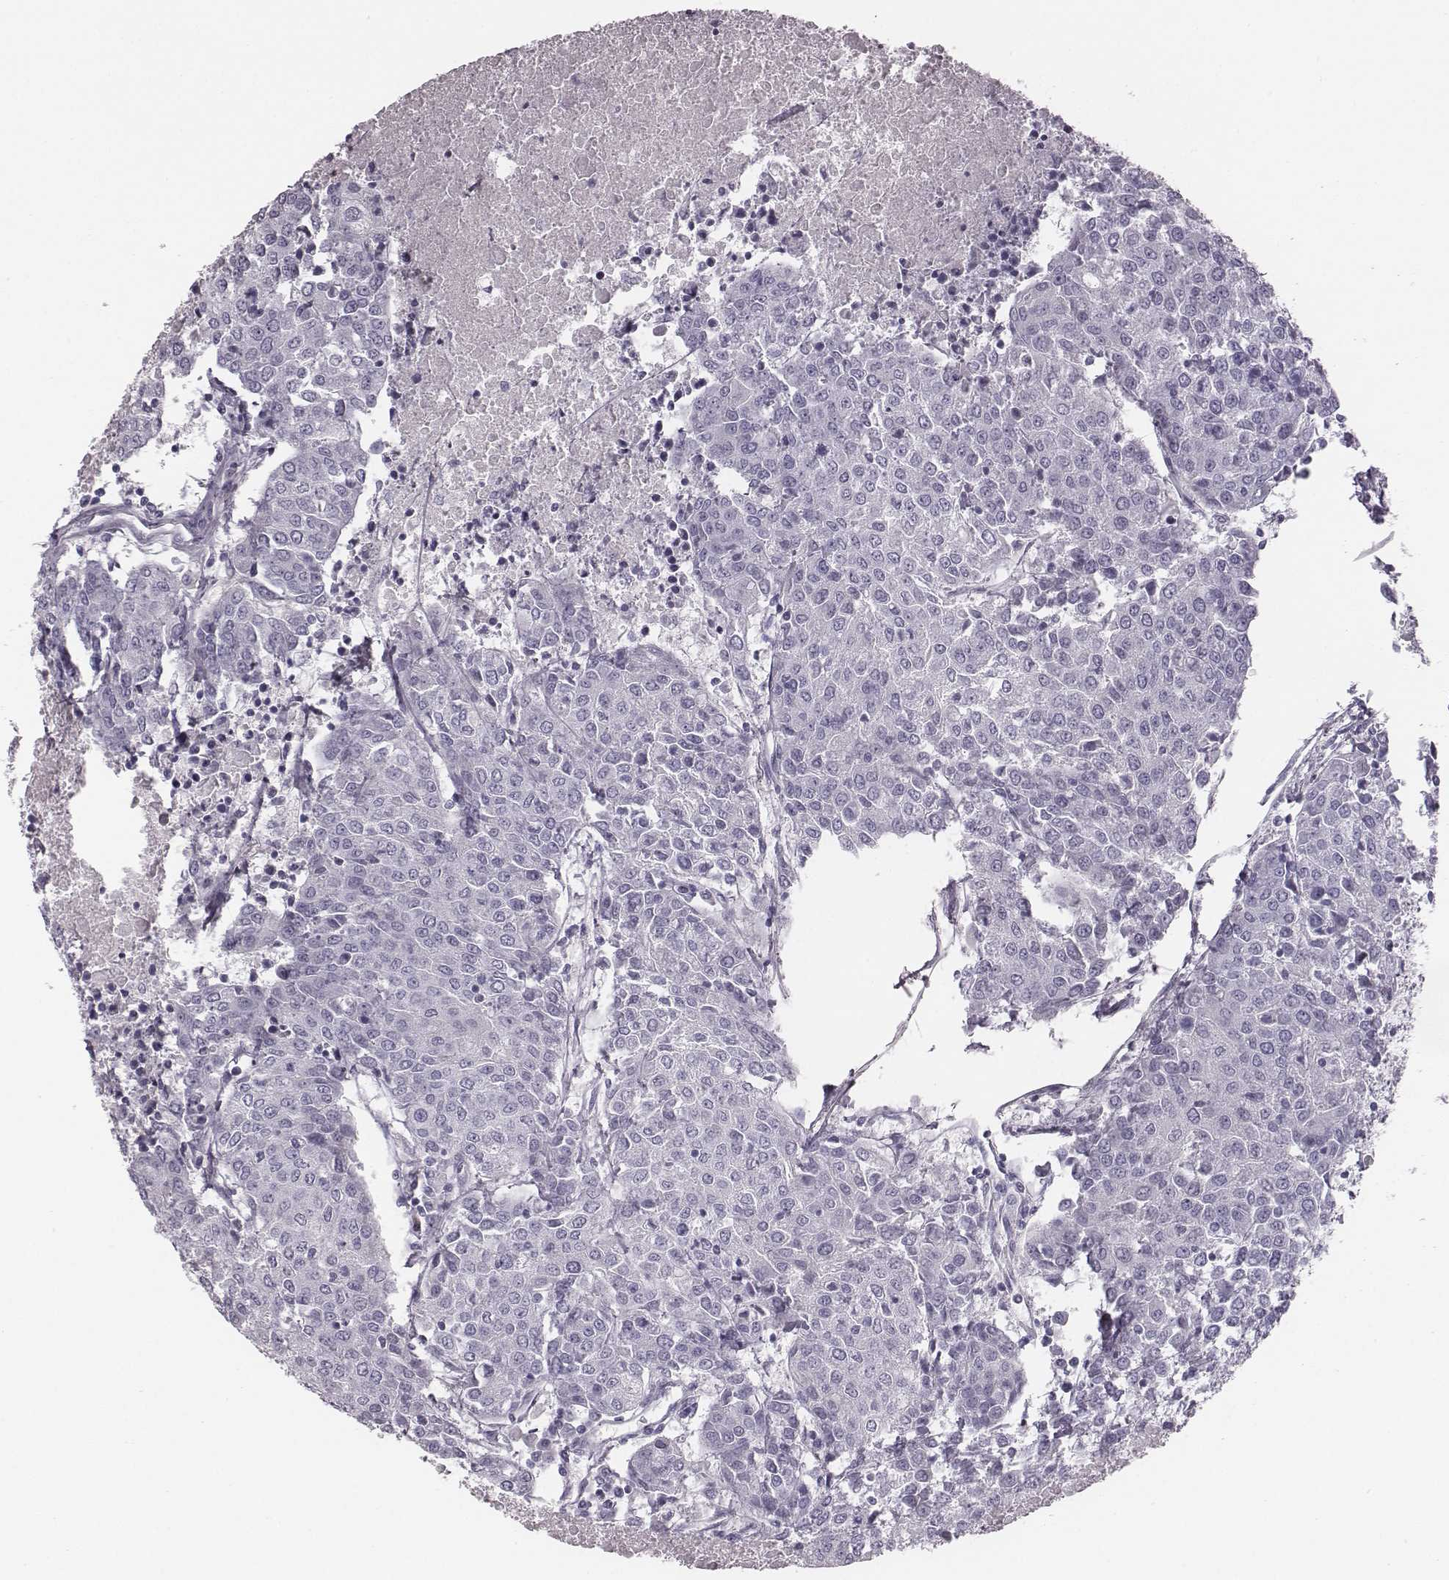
{"staining": {"intensity": "negative", "quantity": "none", "location": "none"}, "tissue": "urothelial cancer", "cell_type": "Tumor cells", "image_type": "cancer", "snomed": [{"axis": "morphology", "description": "Urothelial carcinoma, High grade"}, {"axis": "topography", "description": "Urinary bladder"}], "caption": "Immunohistochemical staining of urothelial cancer displays no significant positivity in tumor cells. The staining was performed using DAB (3,3'-diaminobenzidine) to visualize the protein expression in brown, while the nuclei were stained in blue with hematoxylin (Magnification: 20x).", "gene": "CRISP1", "patient": {"sex": "female", "age": 85}}